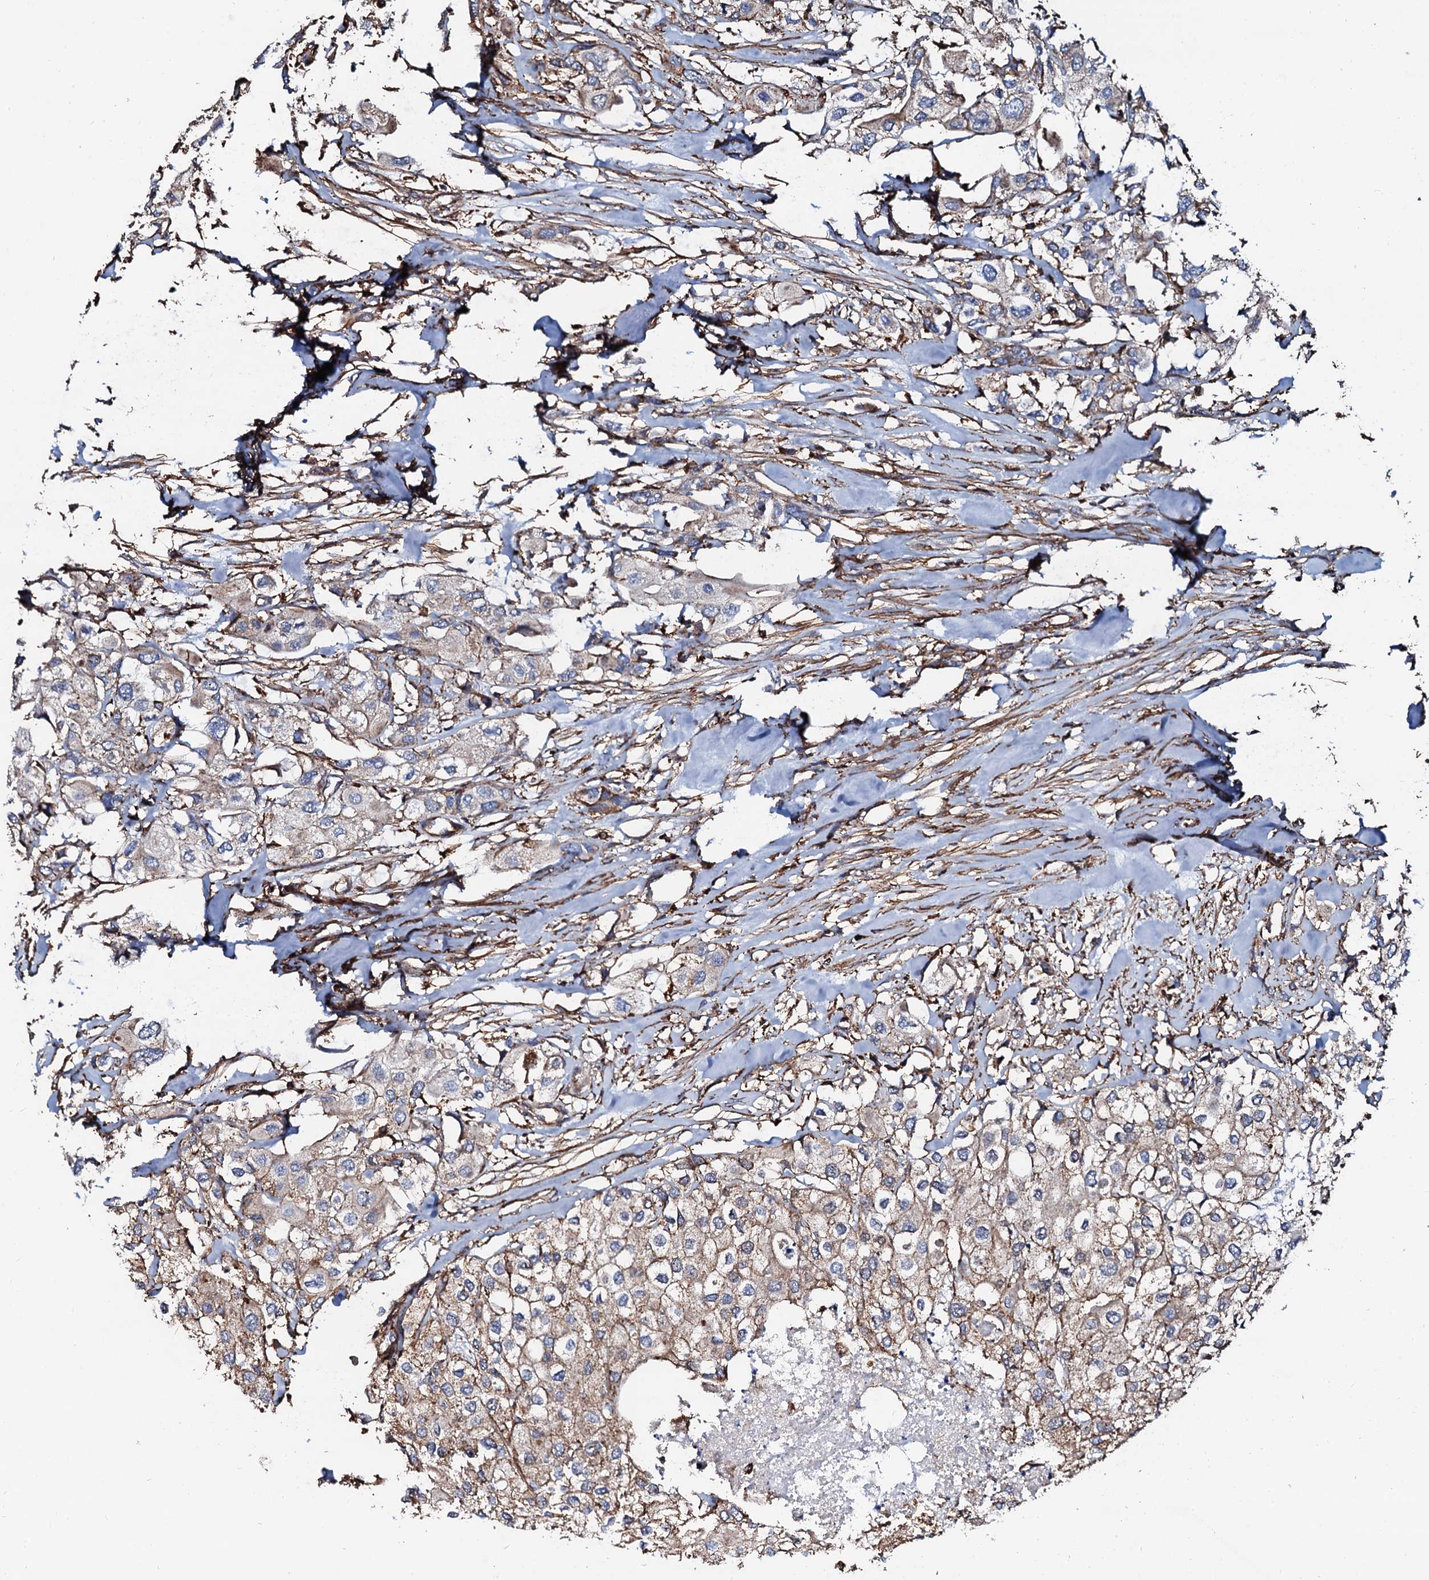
{"staining": {"intensity": "weak", "quantity": ">75%", "location": "cytoplasmic/membranous"}, "tissue": "urothelial cancer", "cell_type": "Tumor cells", "image_type": "cancer", "snomed": [{"axis": "morphology", "description": "Urothelial carcinoma, High grade"}, {"axis": "topography", "description": "Urinary bladder"}], "caption": "About >75% of tumor cells in urothelial carcinoma (high-grade) demonstrate weak cytoplasmic/membranous protein staining as visualized by brown immunohistochemical staining.", "gene": "INTS10", "patient": {"sex": "male", "age": 64}}